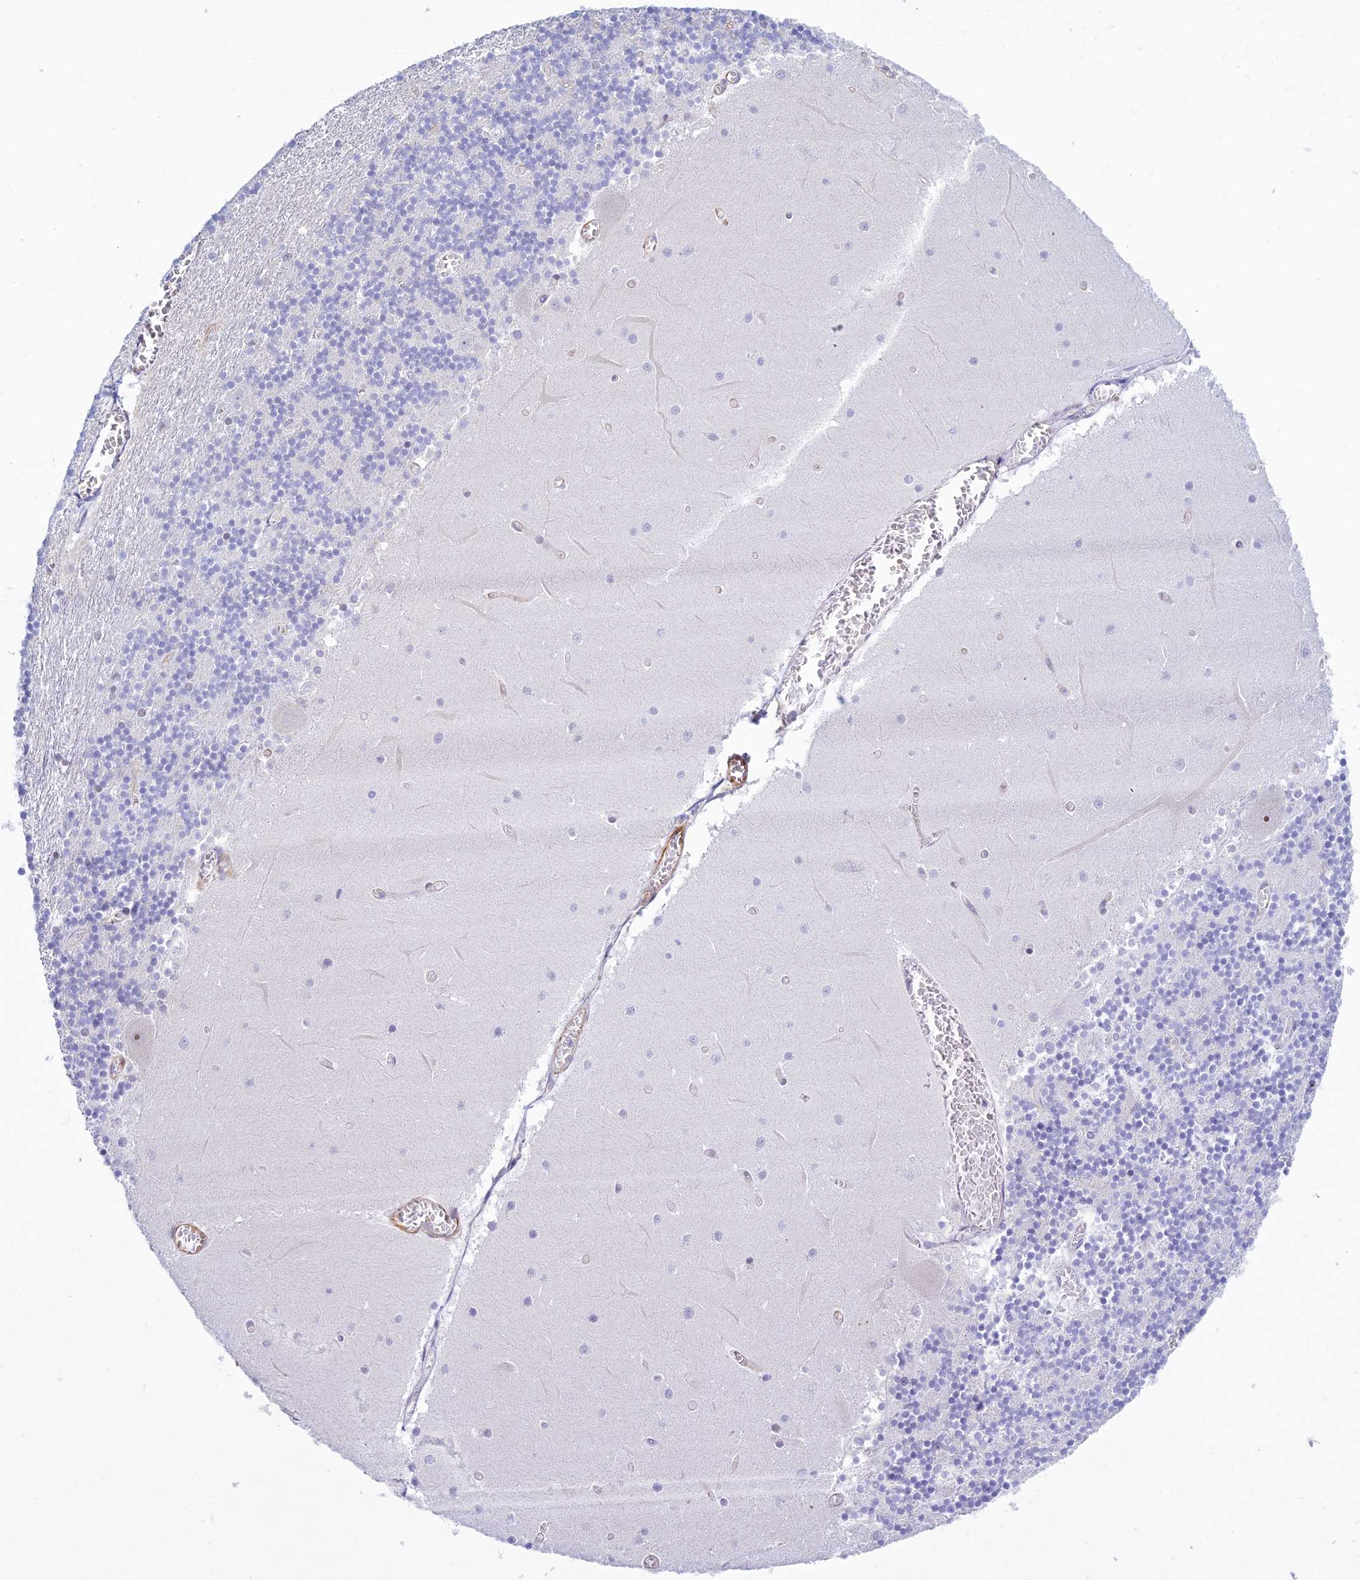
{"staining": {"intensity": "negative", "quantity": "none", "location": "none"}, "tissue": "cerebellum", "cell_type": "Cells in granular layer", "image_type": "normal", "snomed": [{"axis": "morphology", "description": "Normal tissue, NOS"}, {"axis": "topography", "description": "Cerebellum"}], "caption": "The micrograph demonstrates no significant staining in cells in granular layer of cerebellum. (DAB IHC visualized using brightfield microscopy, high magnification).", "gene": "SAPCD2", "patient": {"sex": "female", "age": 28}}